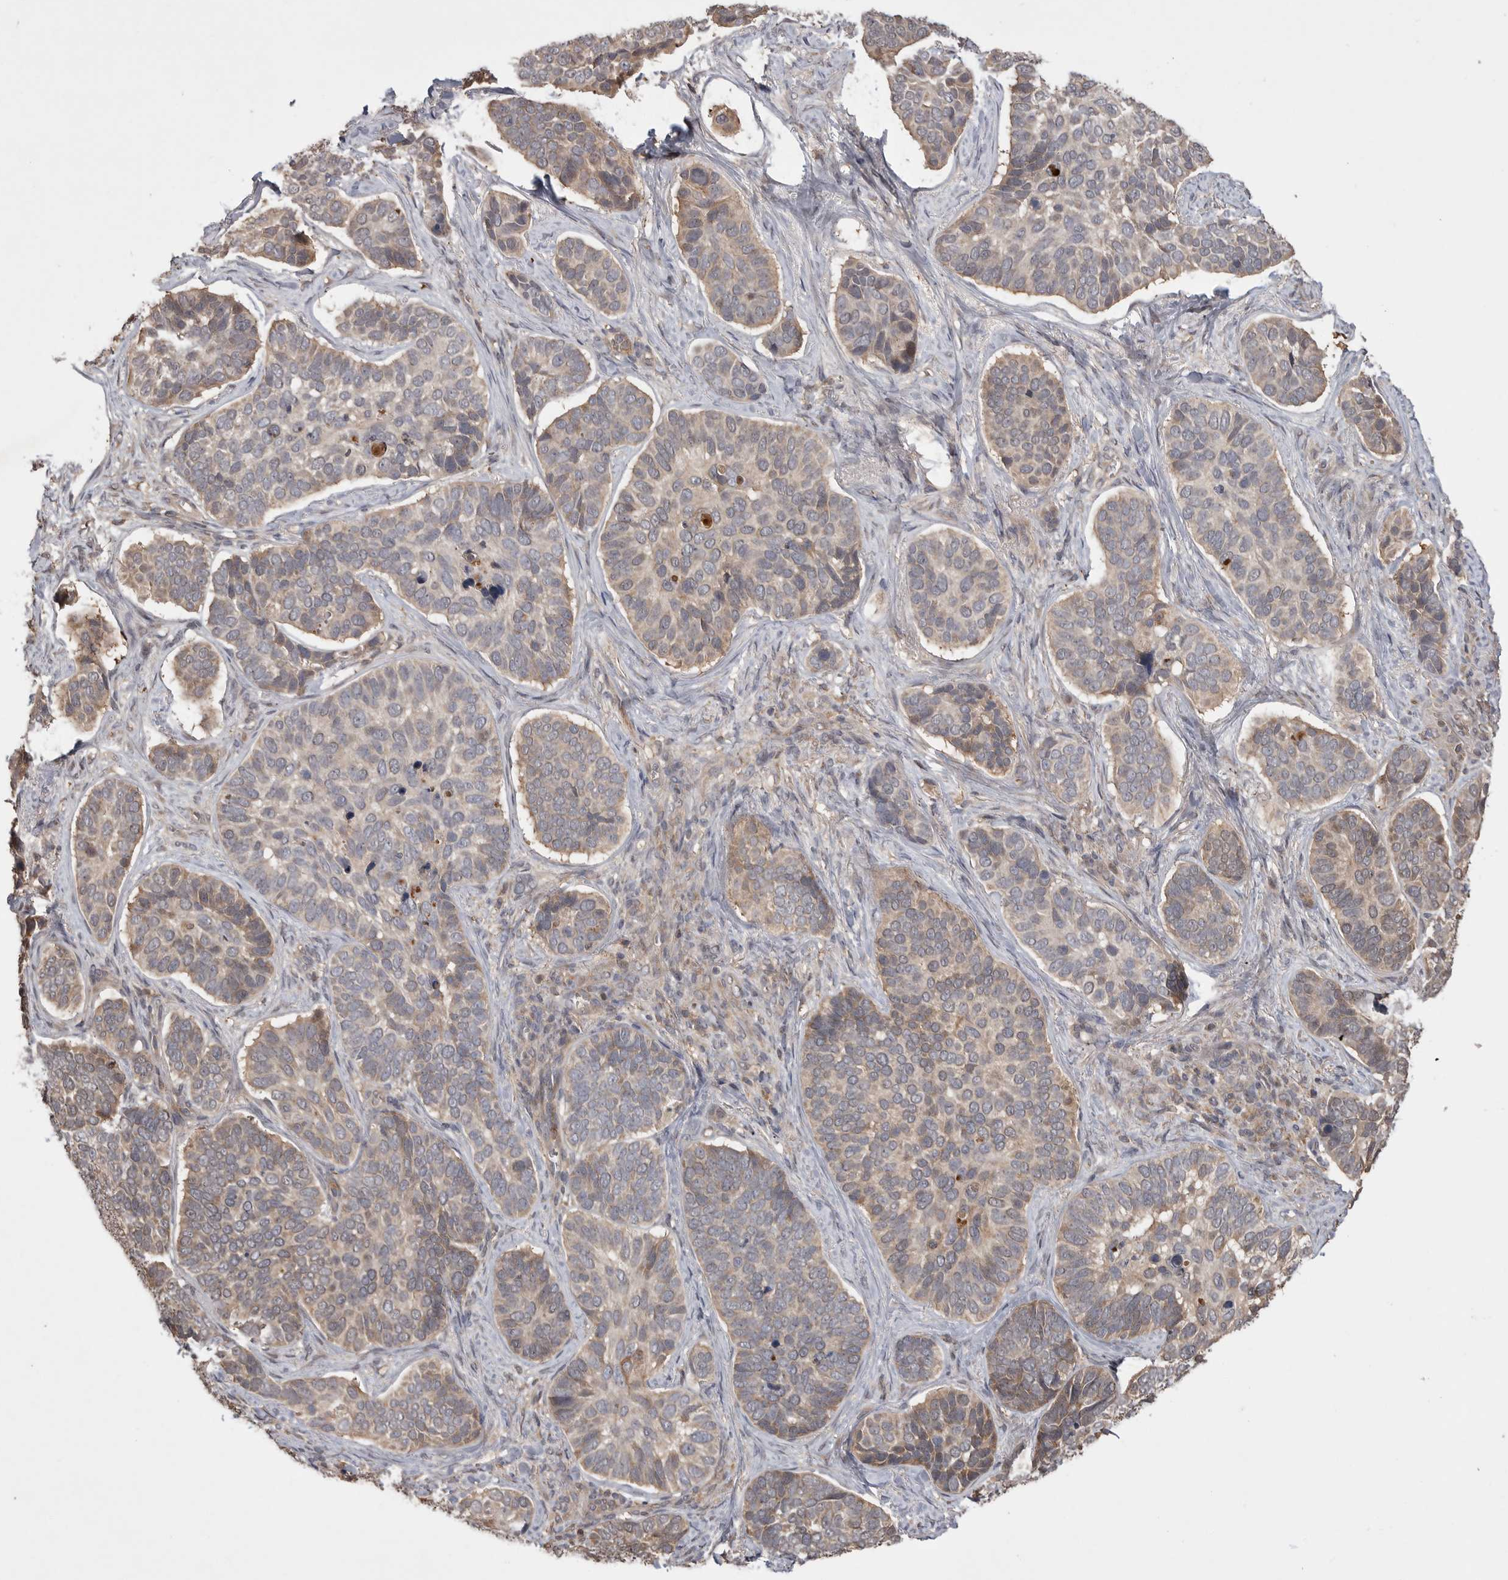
{"staining": {"intensity": "weak", "quantity": "25%-75%", "location": "cytoplasmic/membranous"}, "tissue": "skin cancer", "cell_type": "Tumor cells", "image_type": "cancer", "snomed": [{"axis": "morphology", "description": "Basal cell carcinoma"}, {"axis": "topography", "description": "Skin"}], "caption": "Skin cancer stained for a protein reveals weak cytoplasmic/membranous positivity in tumor cells.", "gene": "VN1R4", "patient": {"sex": "male", "age": 62}}